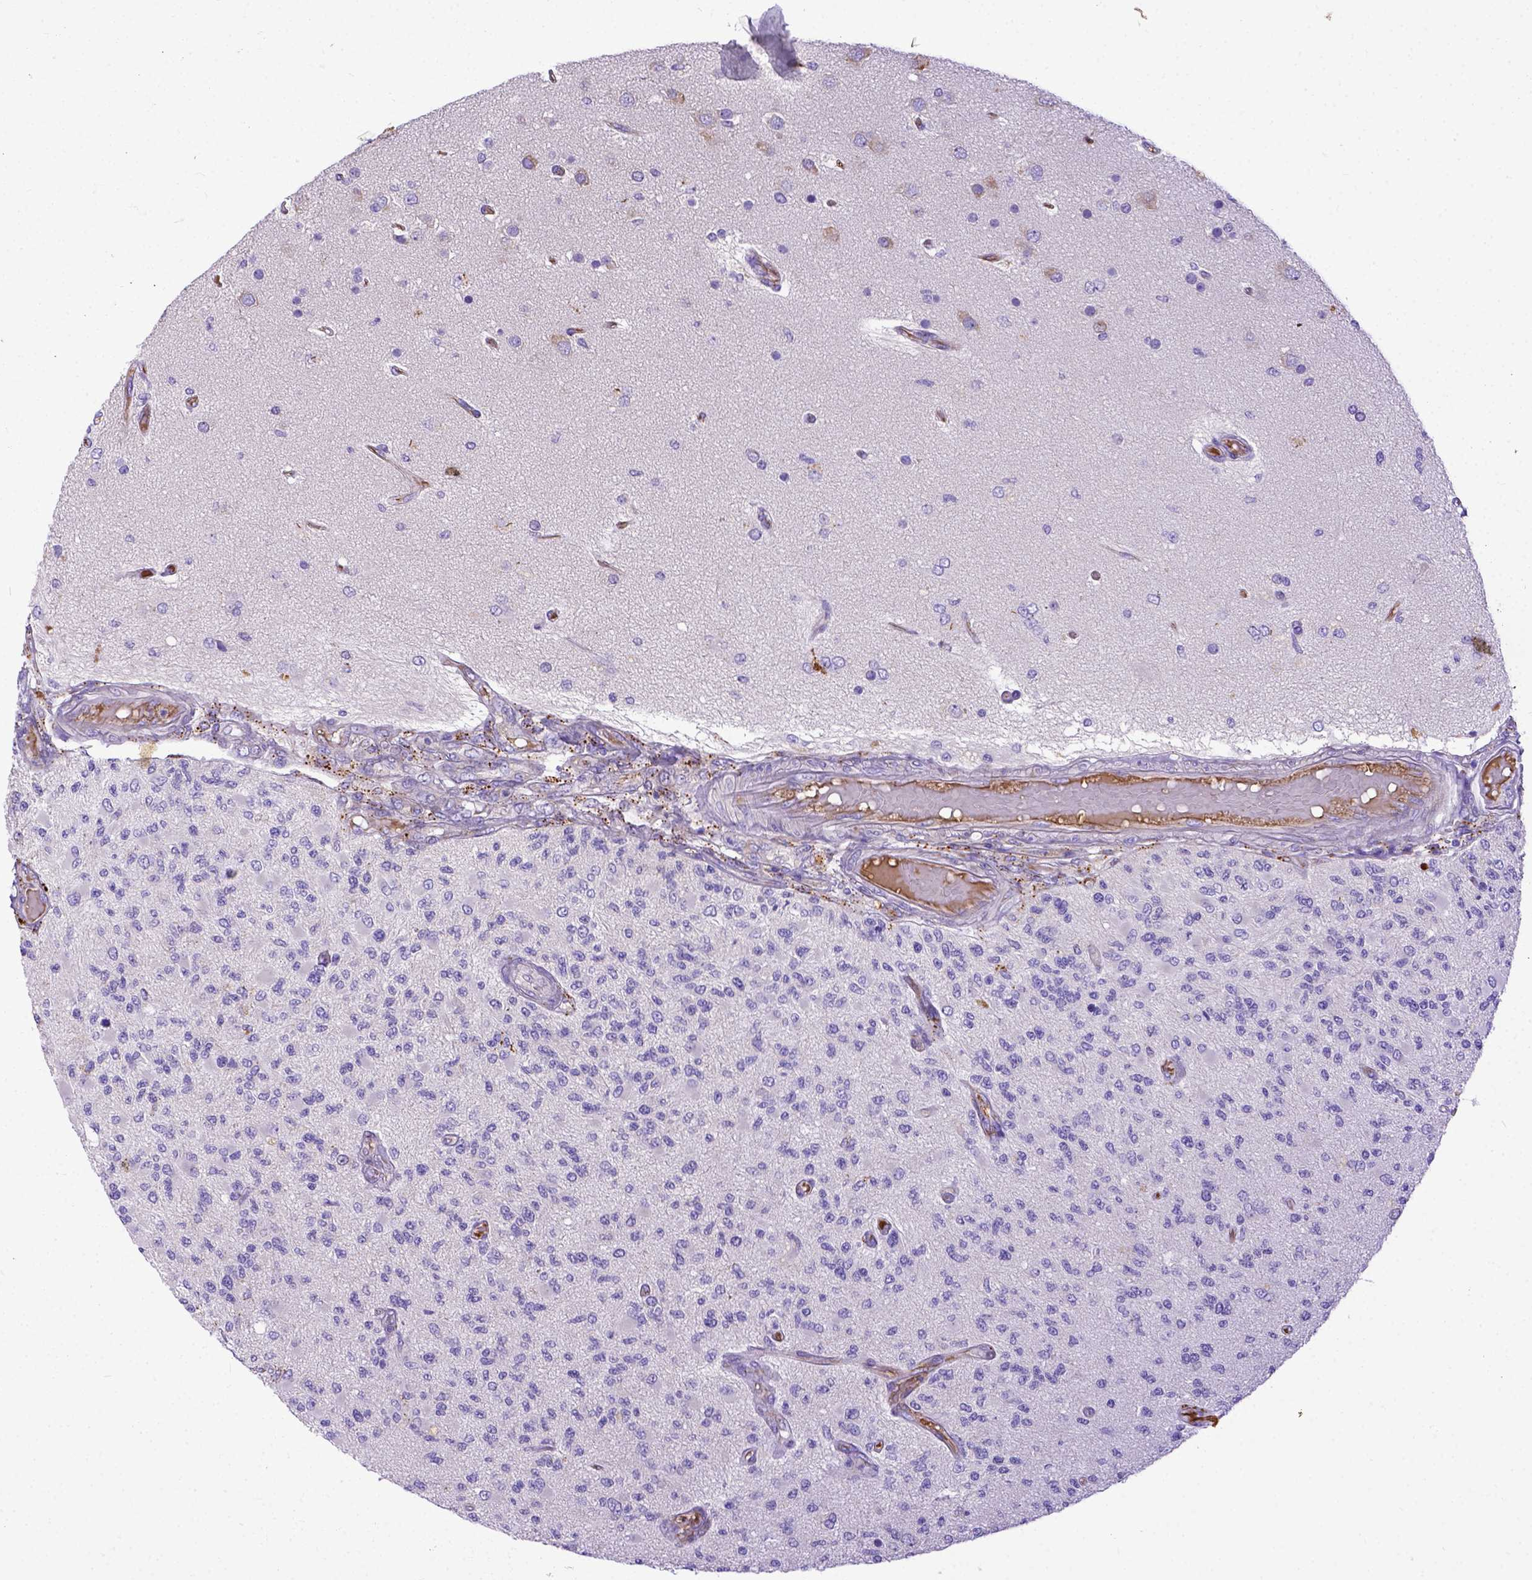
{"staining": {"intensity": "negative", "quantity": "none", "location": "none"}, "tissue": "glioma", "cell_type": "Tumor cells", "image_type": "cancer", "snomed": [{"axis": "morphology", "description": "Glioma, malignant, High grade"}, {"axis": "topography", "description": "Brain"}], "caption": "The photomicrograph demonstrates no staining of tumor cells in glioma.", "gene": "CFAP300", "patient": {"sex": "female", "age": 63}}